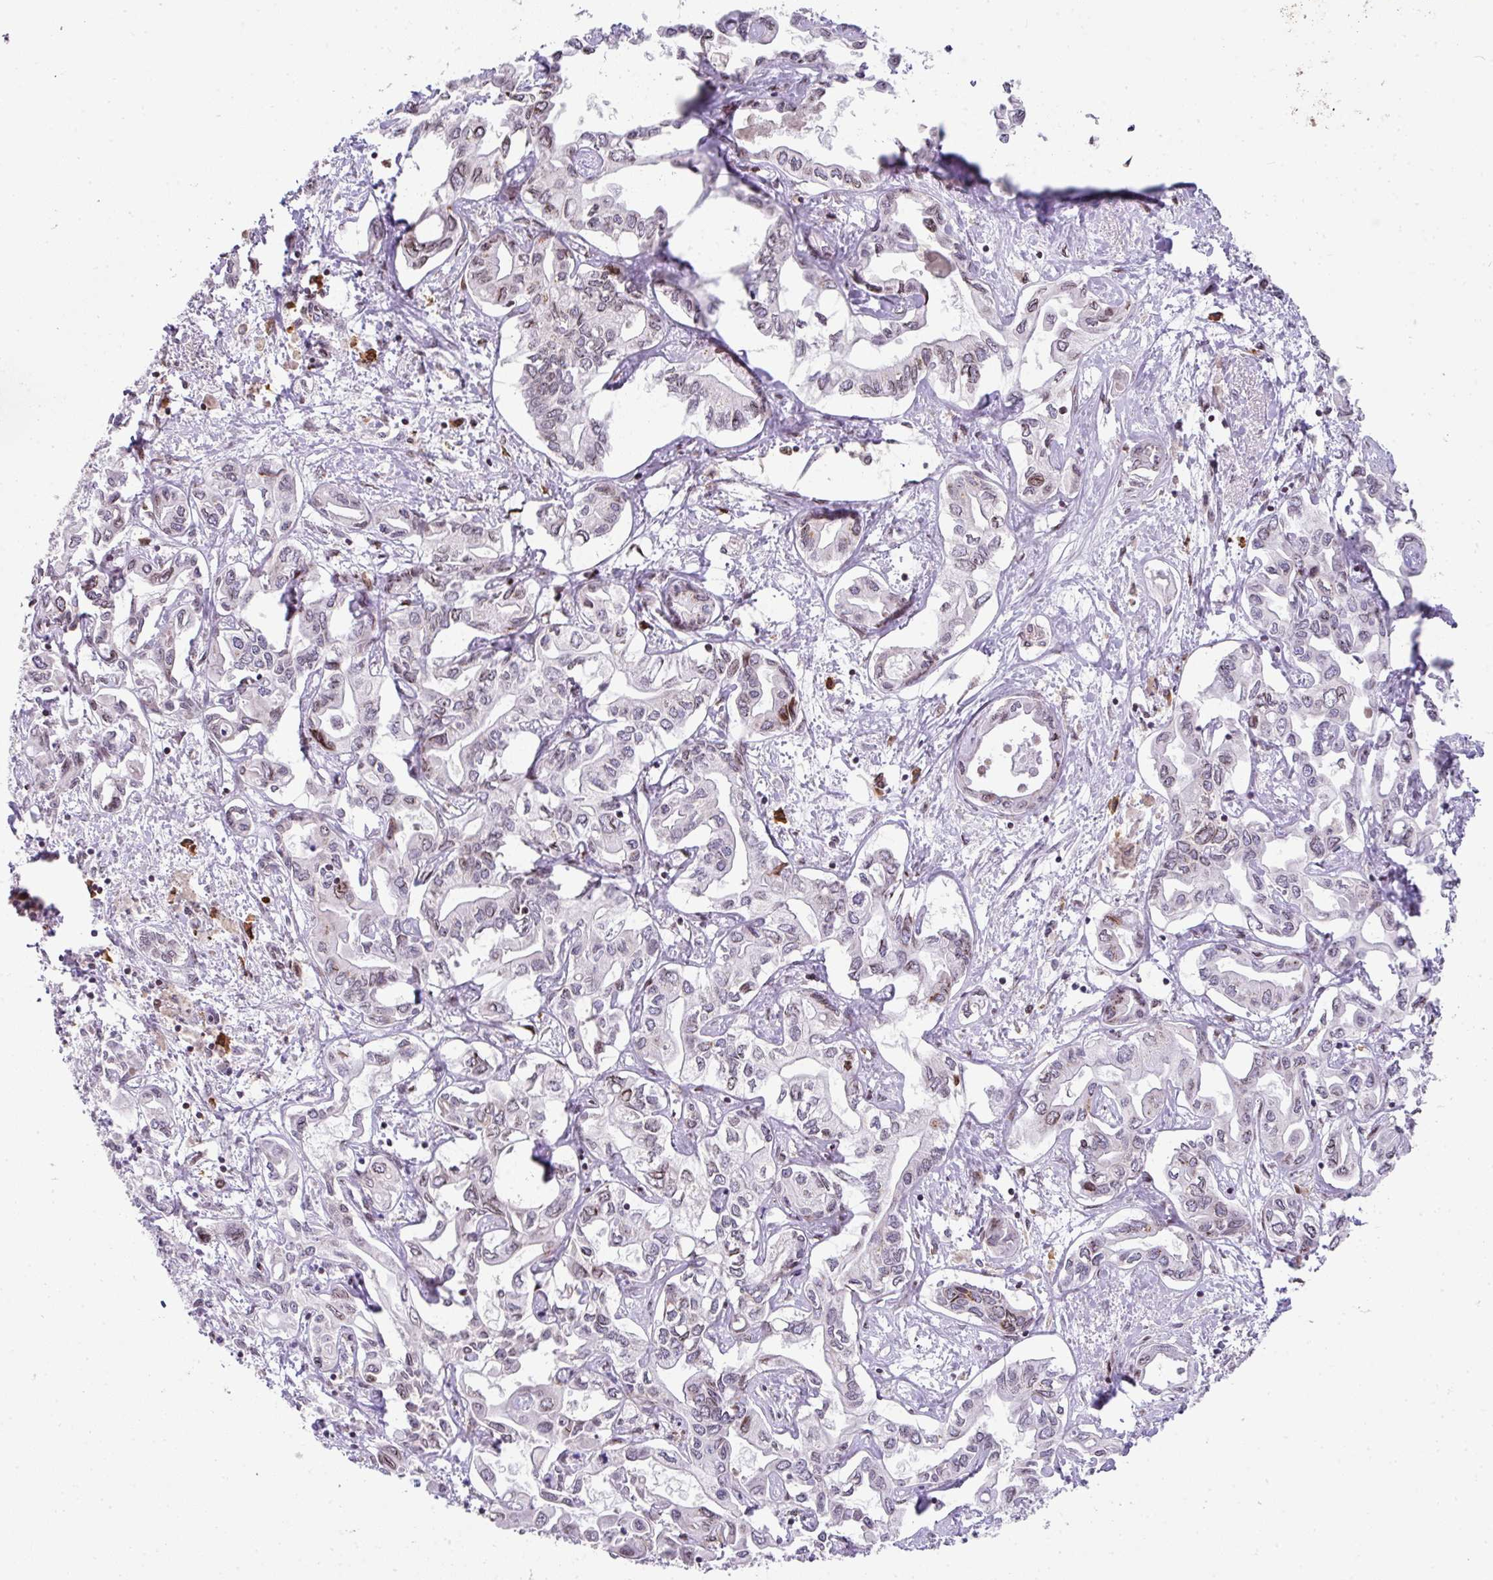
{"staining": {"intensity": "negative", "quantity": "none", "location": "none"}, "tissue": "liver cancer", "cell_type": "Tumor cells", "image_type": "cancer", "snomed": [{"axis": "morphology", "description": "Cholangiocarcinoma"}, {"axis": "topography", "description": "Liver"}], "caption": "Micrograph shows no significant protein positivity in tumor cells of liver cancer.", "gene": "PLK1", "patient": {"sex": "female", "age": 64}}